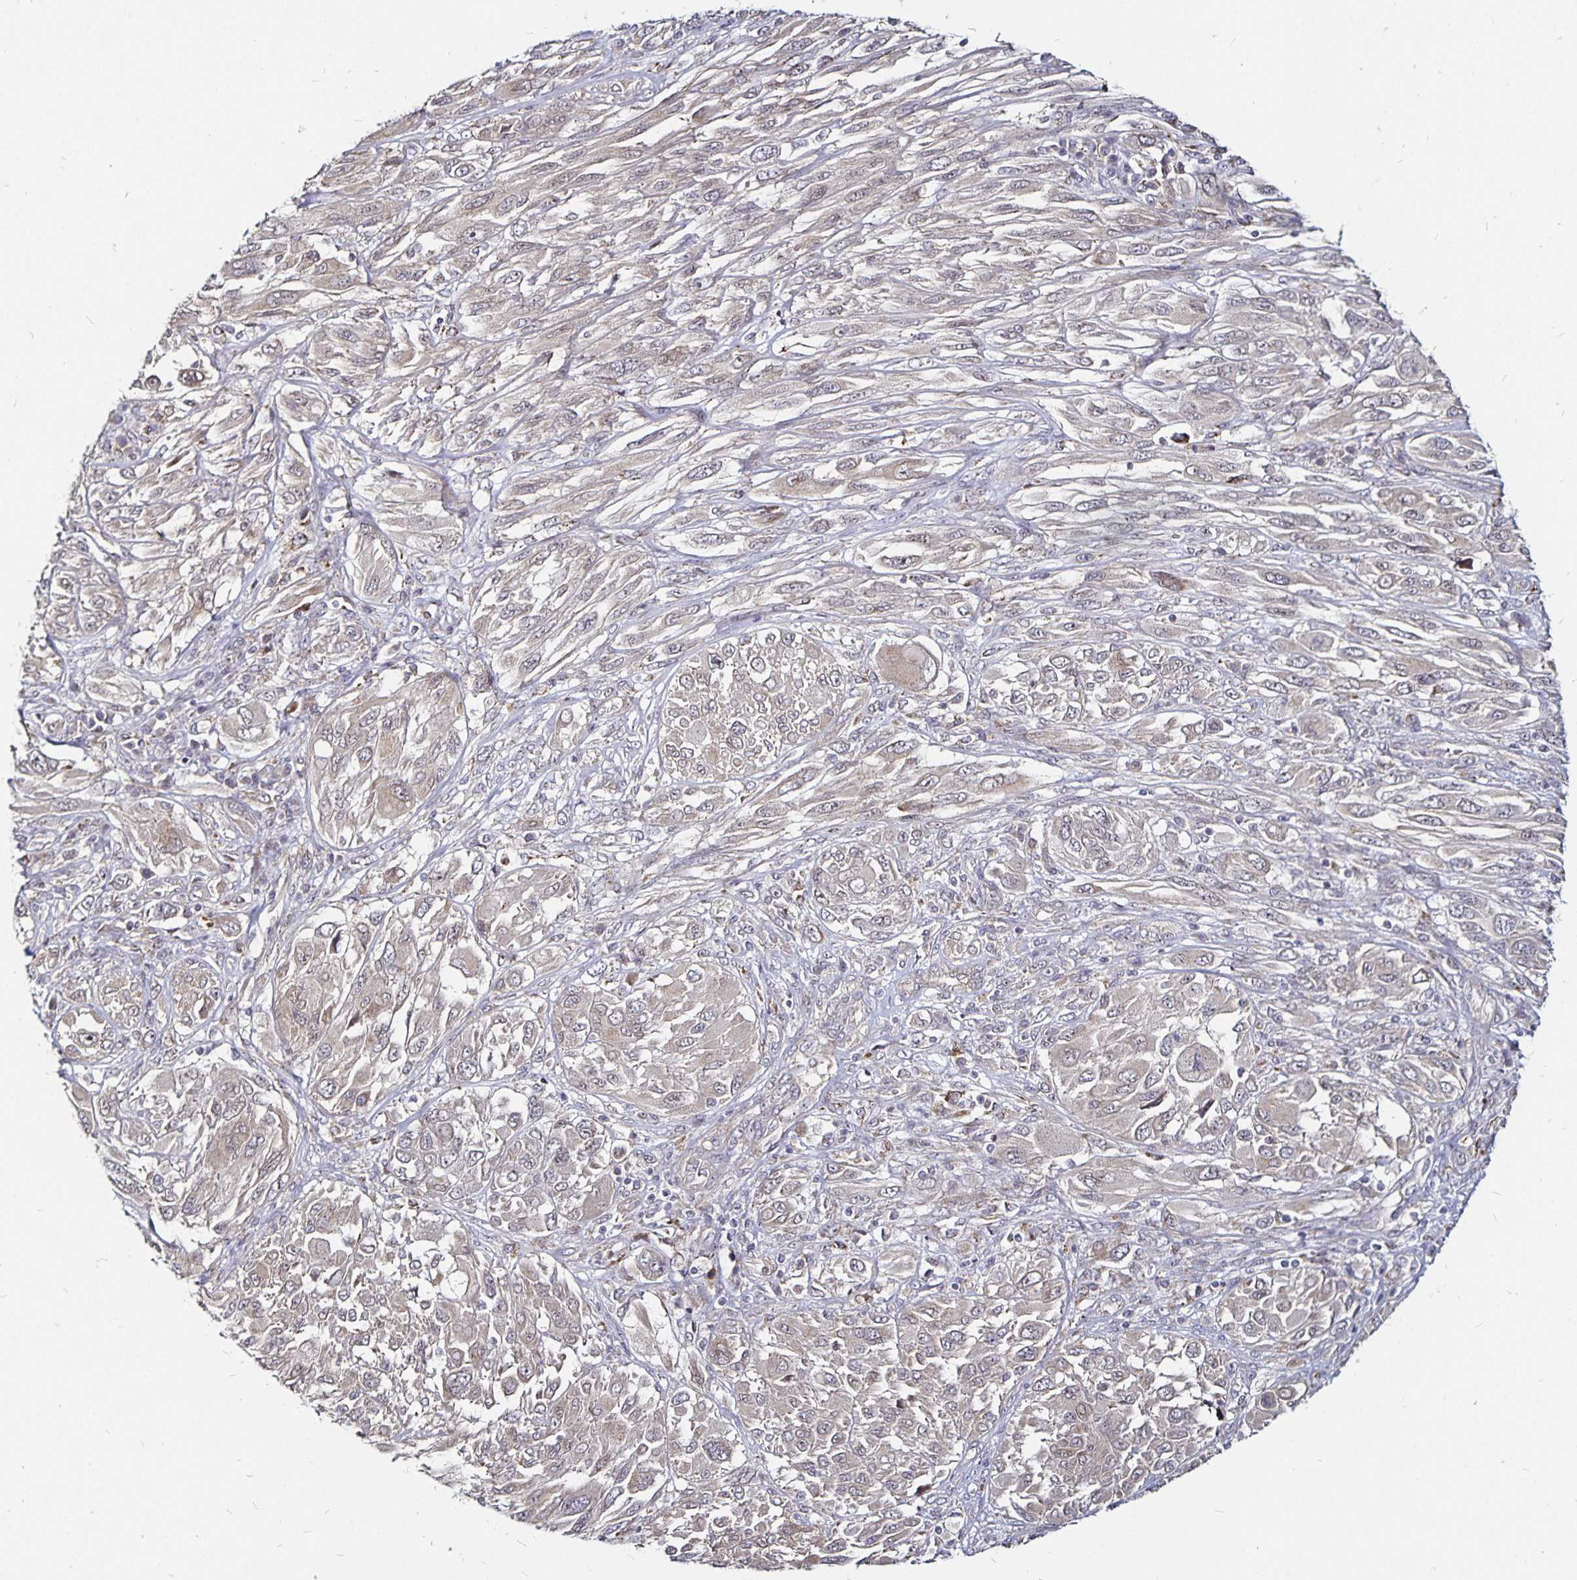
{"staining": {"intensity": "weak", "quantity": "<25%", "location": "cytoplasmic/membranous"}, "tissue": "melanoma", "cell_type": "Tumor cells", "image_type": "cancer", "snomed": [{"axis": "morphology", "description": "Malignant melanoma, NOS"}, {"axis": "topography", "description": "Skin"}], "caption": "This is an immunohistochemistry (IHC) photomicrograph of malignant melanoma. There is no expression in tumor cells.", "gene": "CYP27A1", "patient": {"sex": "female", "age": 91}}